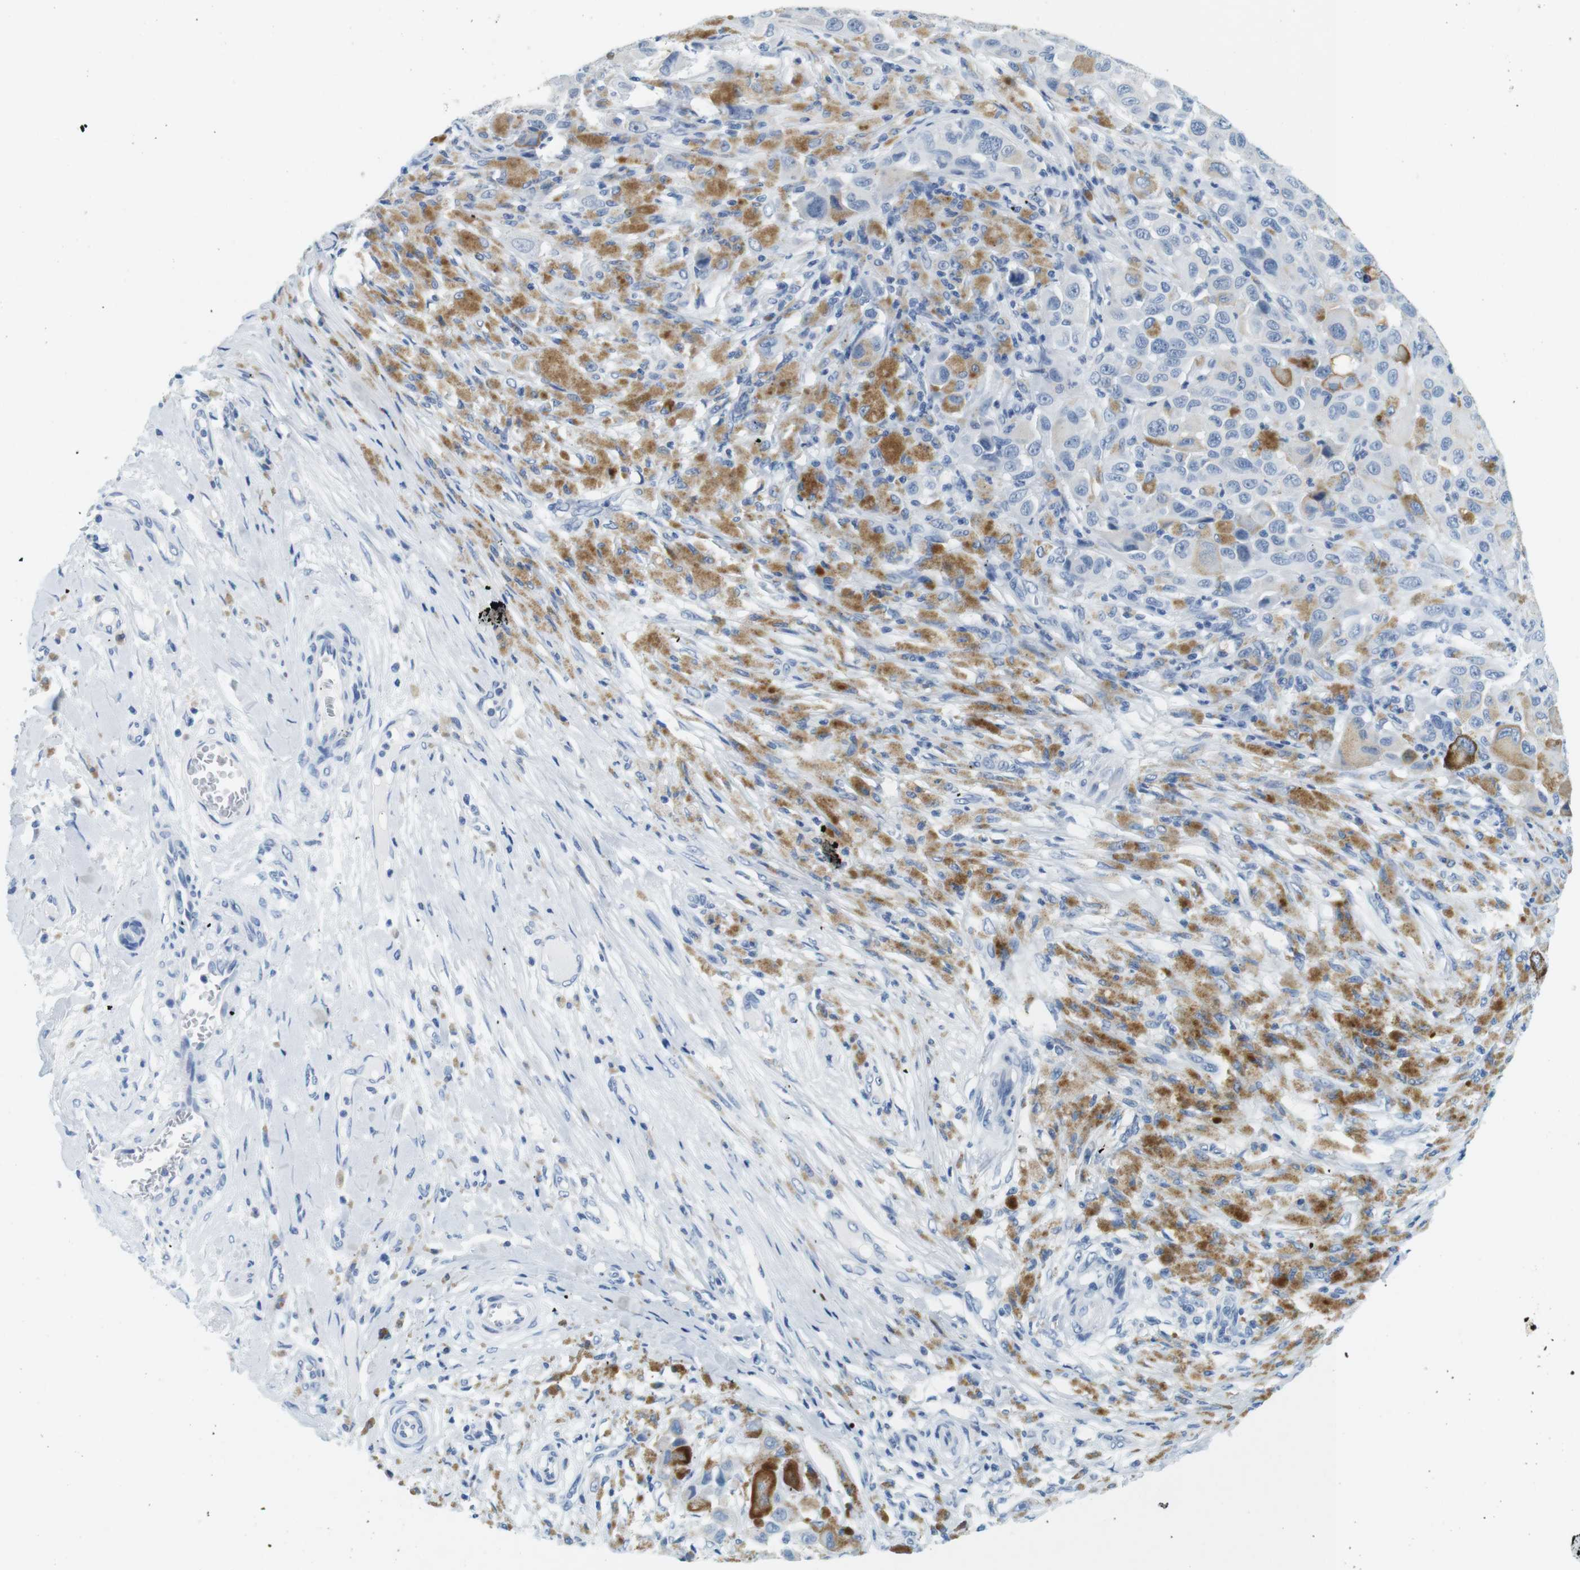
{"staining": {"intensity": "negative", "quantity": "none", "location": "none"}, "tissue": "melanoma", "cell_type": "Tumor cells", "image_type": "cancer", "snomed": [{"axis": "morphology", "description": "Malignant melanoma, NOS"}, {"axis": "topography", "description": "Skin"}], "caption": "The immunohistochemistry histopathology image has no significant expression in tumor cells of melanoma tissue. (Stains: DAB immunohistochemistry with hematoxylin counter stain, Microscopy: brightfield microscopy at high magnification).", "gene": "CYP2C9", "patient": {"sex": "male", "age": 96}}